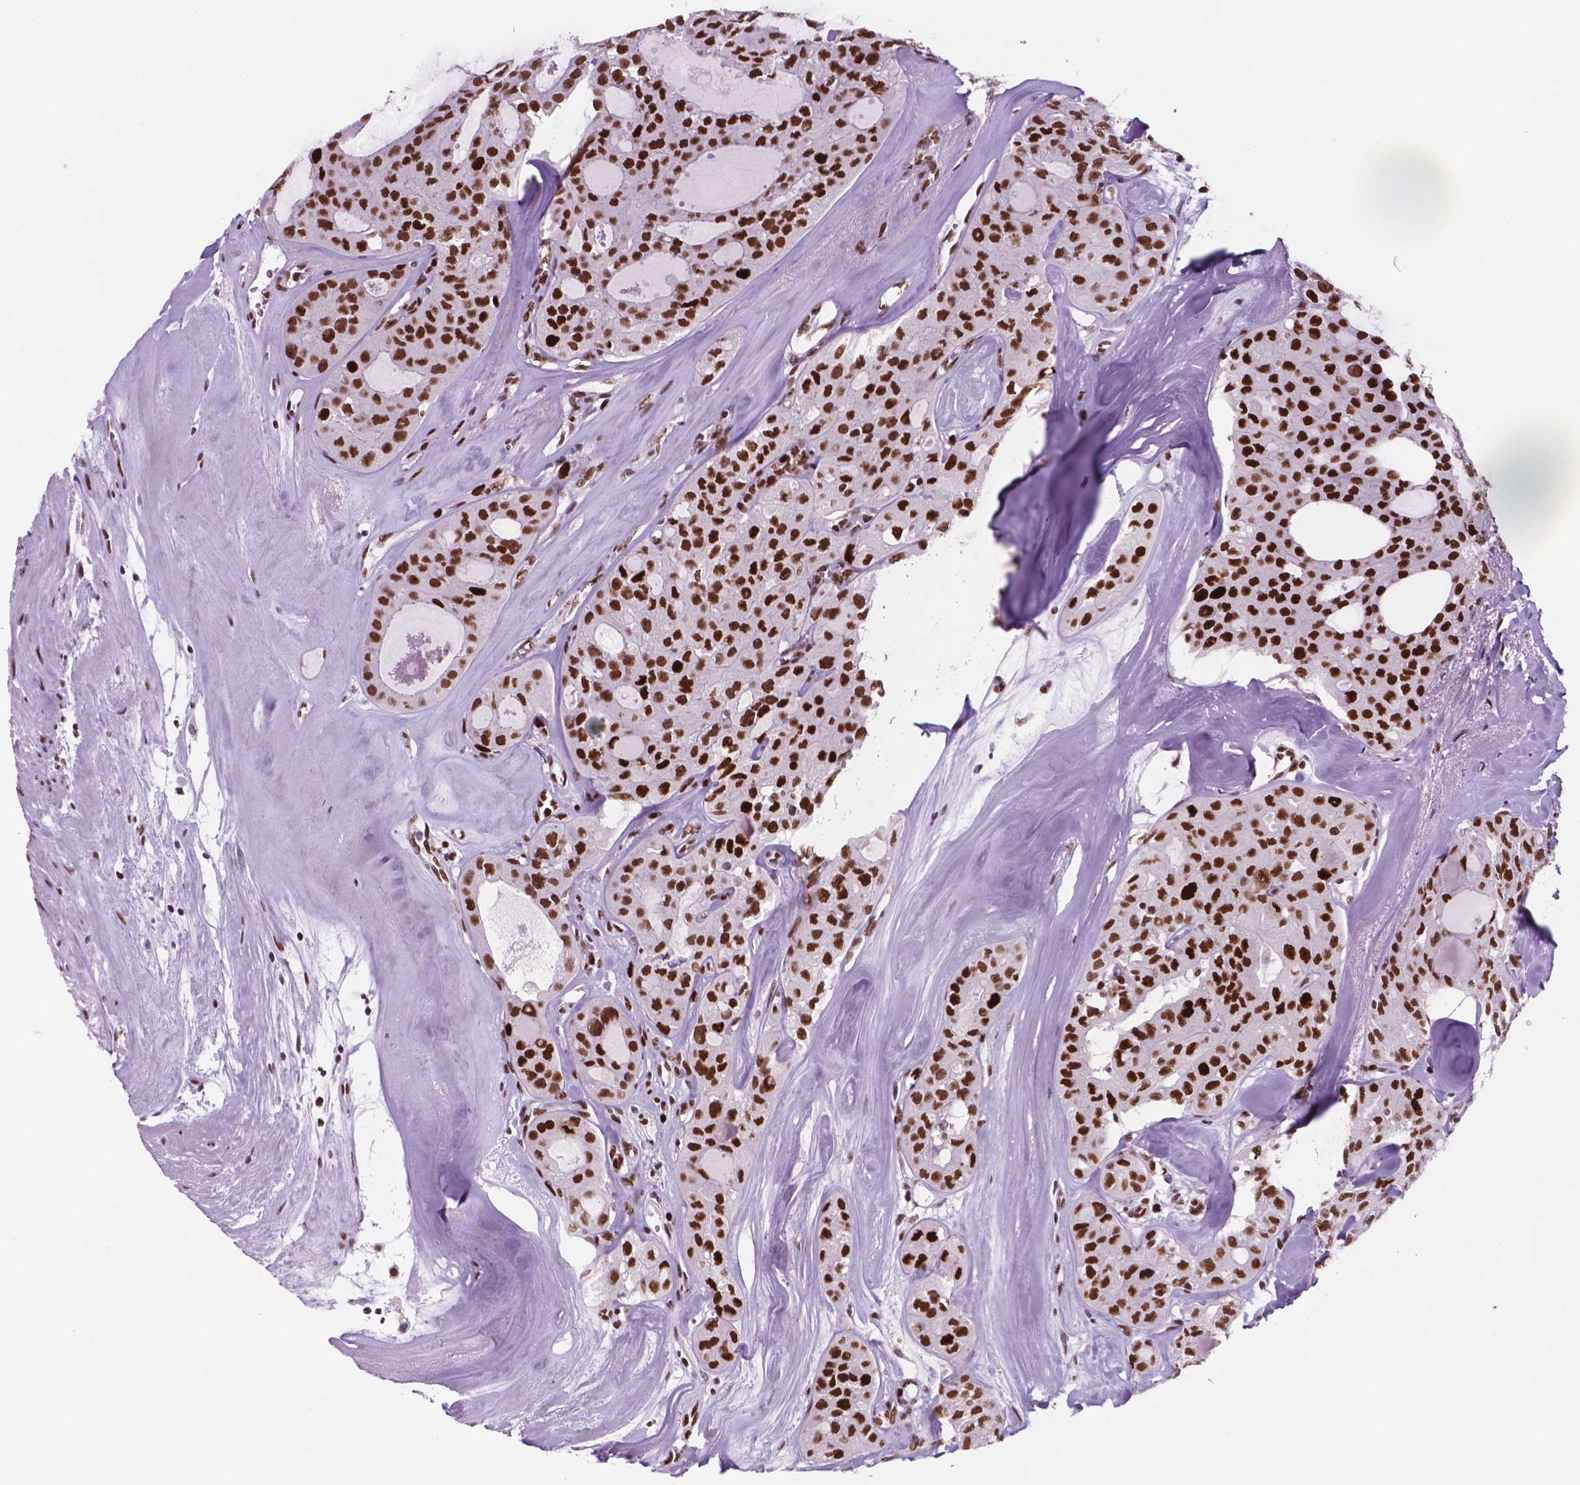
{"staining": {"intensity": "strong", "quantity": ">75%", "location": "nuclear"}, "tissue": "thyroid cancer", "cell_type": "Tumor cells", "image_type": "cancer", "snomed": [{"axis": "morphology", "description": "Follicular adenoma carcinoma, NOS"}, {"axis": "topography", "description": "Thyroid gland"}], "caption": "Immunohistochemical staining of human thyroid follicular adenoma carcinoma shows high levels of strong nuclear positivity in about >75% of tumor cells. Using DAB (3,3'-diaminobenzidine) (brown) and hematoxylin (blue) stains, captured at high magnification using brightfield microscopy.", "gene": "MSH6", "patient": {"sex": "male", "age": 75}}